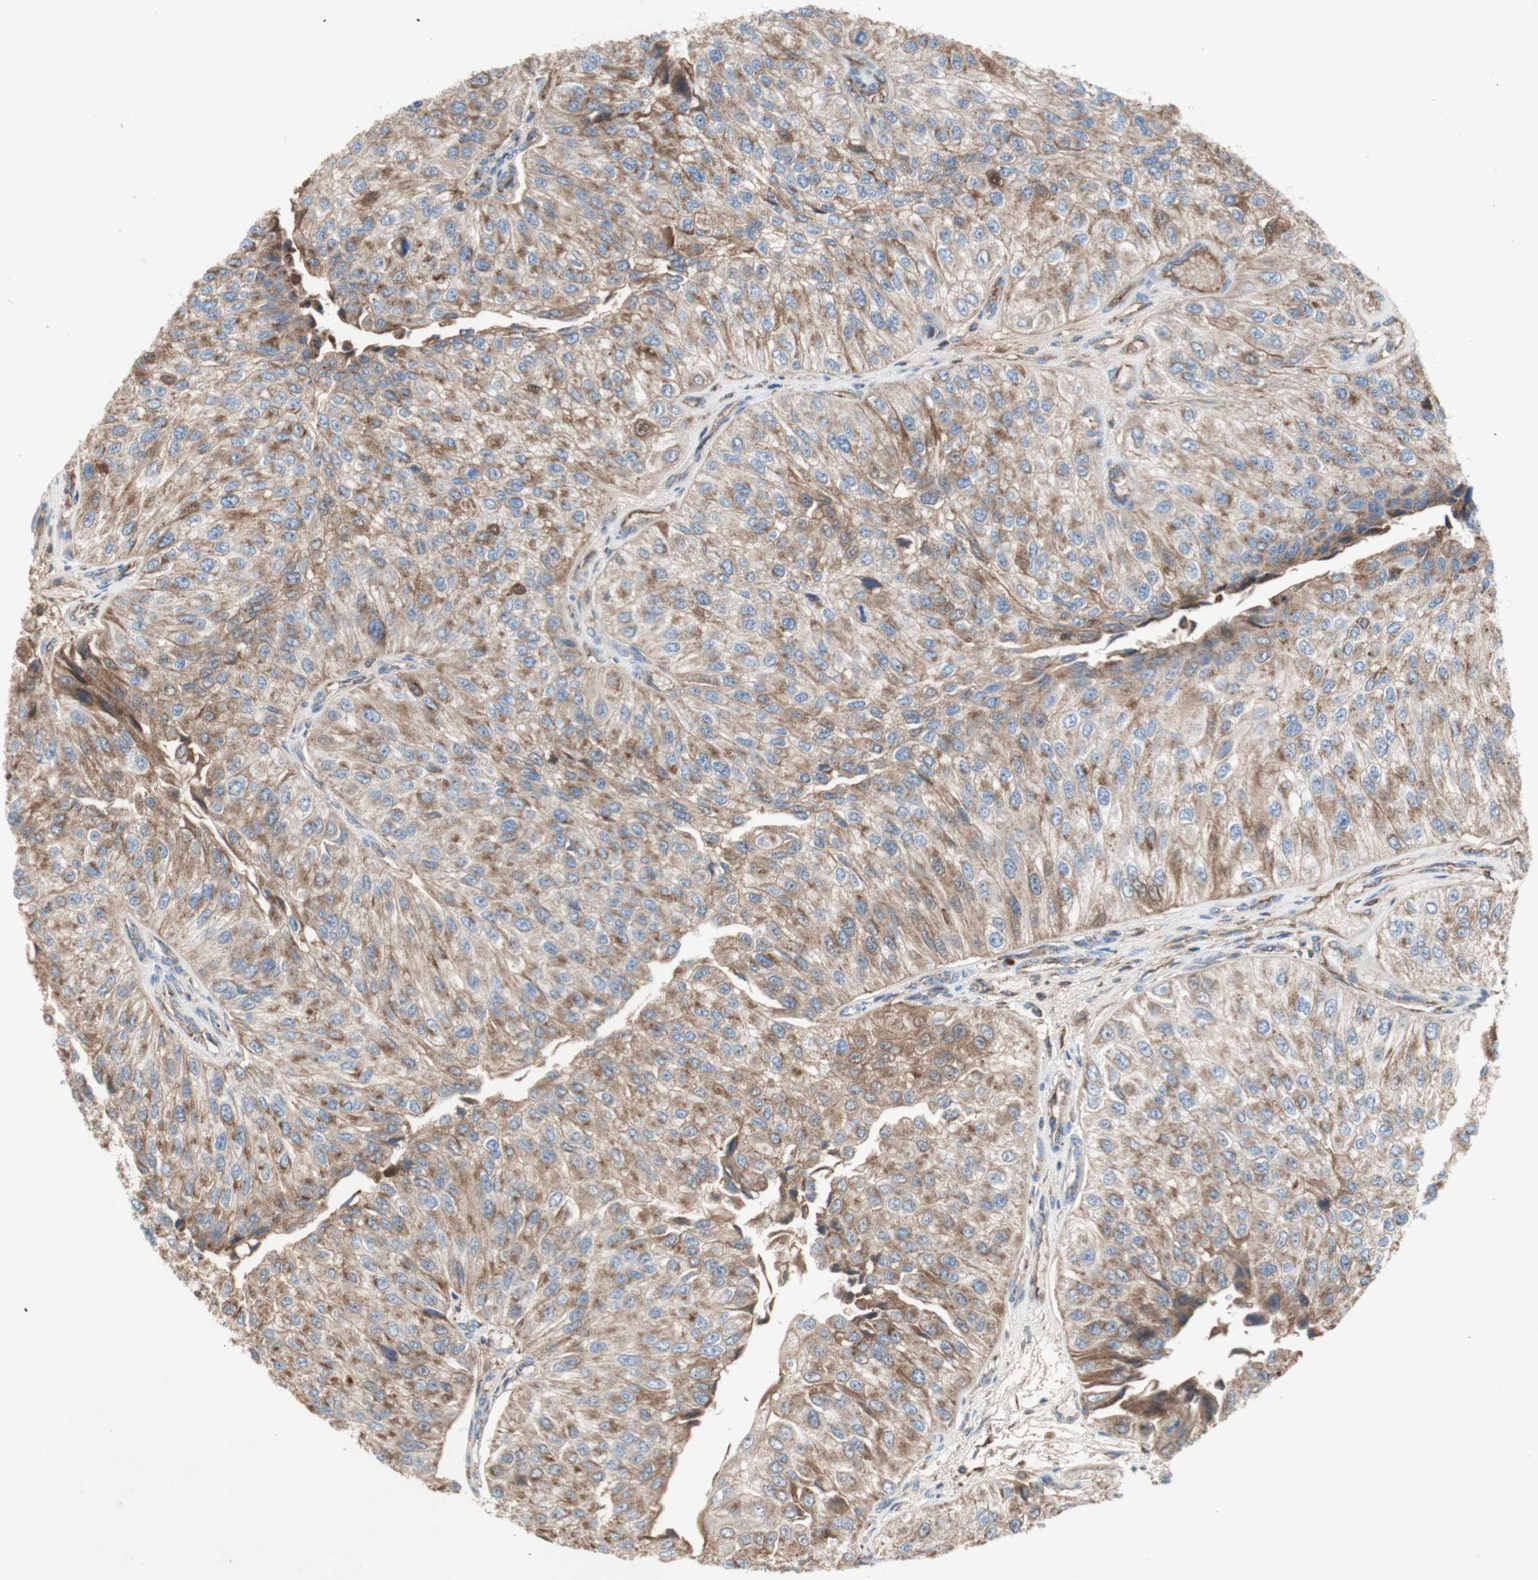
{"staining": {"intensity": "moderate", "quantity": ">75%", "location": "cytoplasmic/membranous"}, "tissue": "urothelial cancer", "cell_type": "Tumor cells", "image_type": "cancer", "snomed": [{"axis": "morphology", "description": "Urothelial carcinoma, High grade"}, {"axis": "topography", "description": "Kidney"}, {"axis": "topography", "description": "Urinary bladder"}], "caption": "IHC histopathology image of neoplastic tissue: human urothelial carcinoma (high-grade) stained using immunohistochemistry (IHC) exhibits medium levels of moderate protein expression localized specifically in the cytoplasmic/membranous of tumor cells, appearing as a cytoplasmic/membranous brown color.", "gene": "SDHB", "patient": {"sex": "male", "age": 77}}